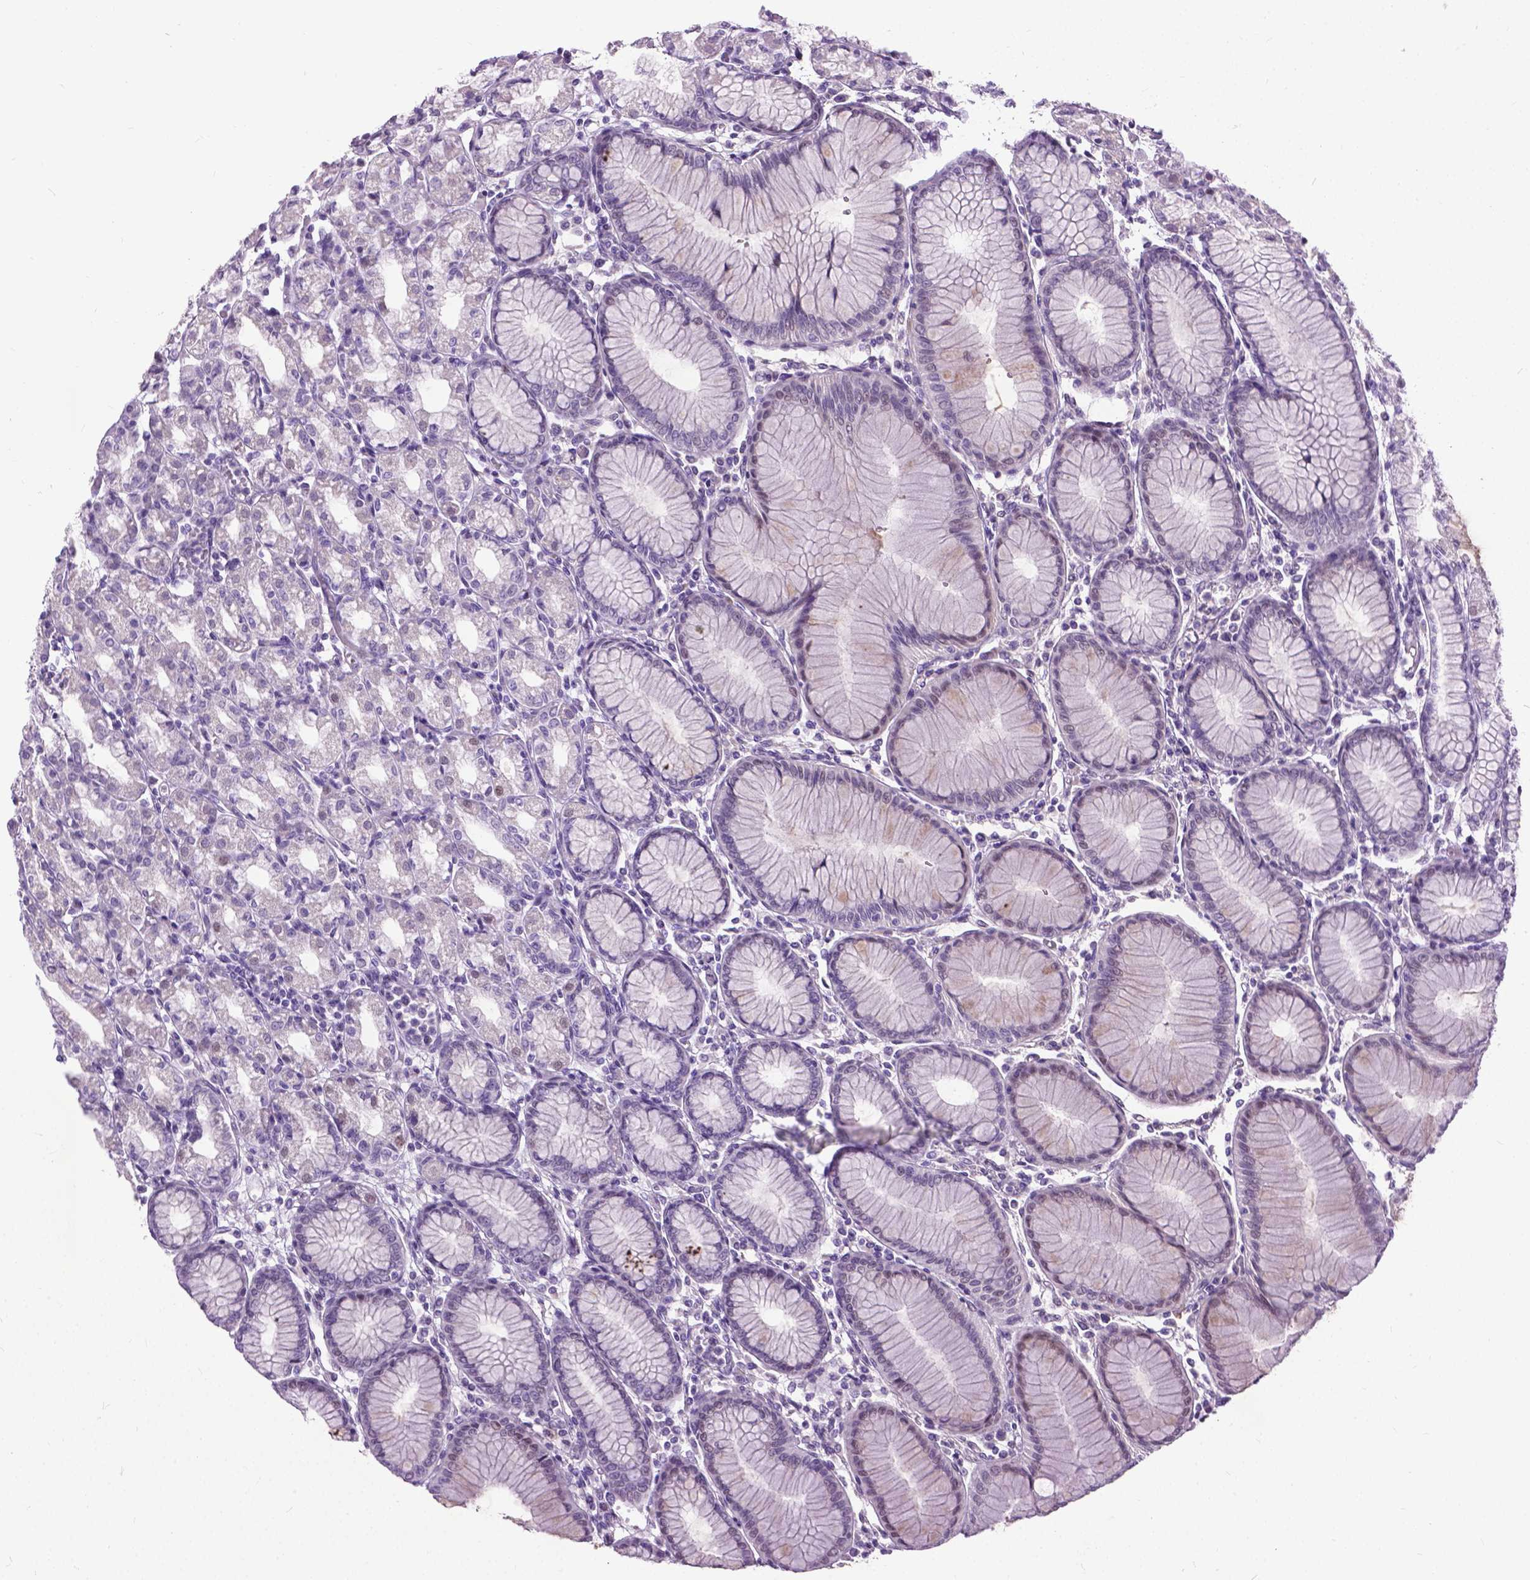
{"staining": {"intensity": "negative", "quantity": "none", "location": "none"}, "tissue": "stomach", "cell_type": "Glandular cells", "image_type": "normal", "snomed": [{"axis": "morphology", "description": "Normal tissue, NOS"}, {"axis": "topography", "description": "Skeletal muscle"}, {"axis": "topography", "description": "Stomach"}], "caption": "This is an IHC micrograph of normal human stomach. There is no expression in glandular cells.", "gene": "PROB1", "patient": {"sex": "female", "age": 57}}